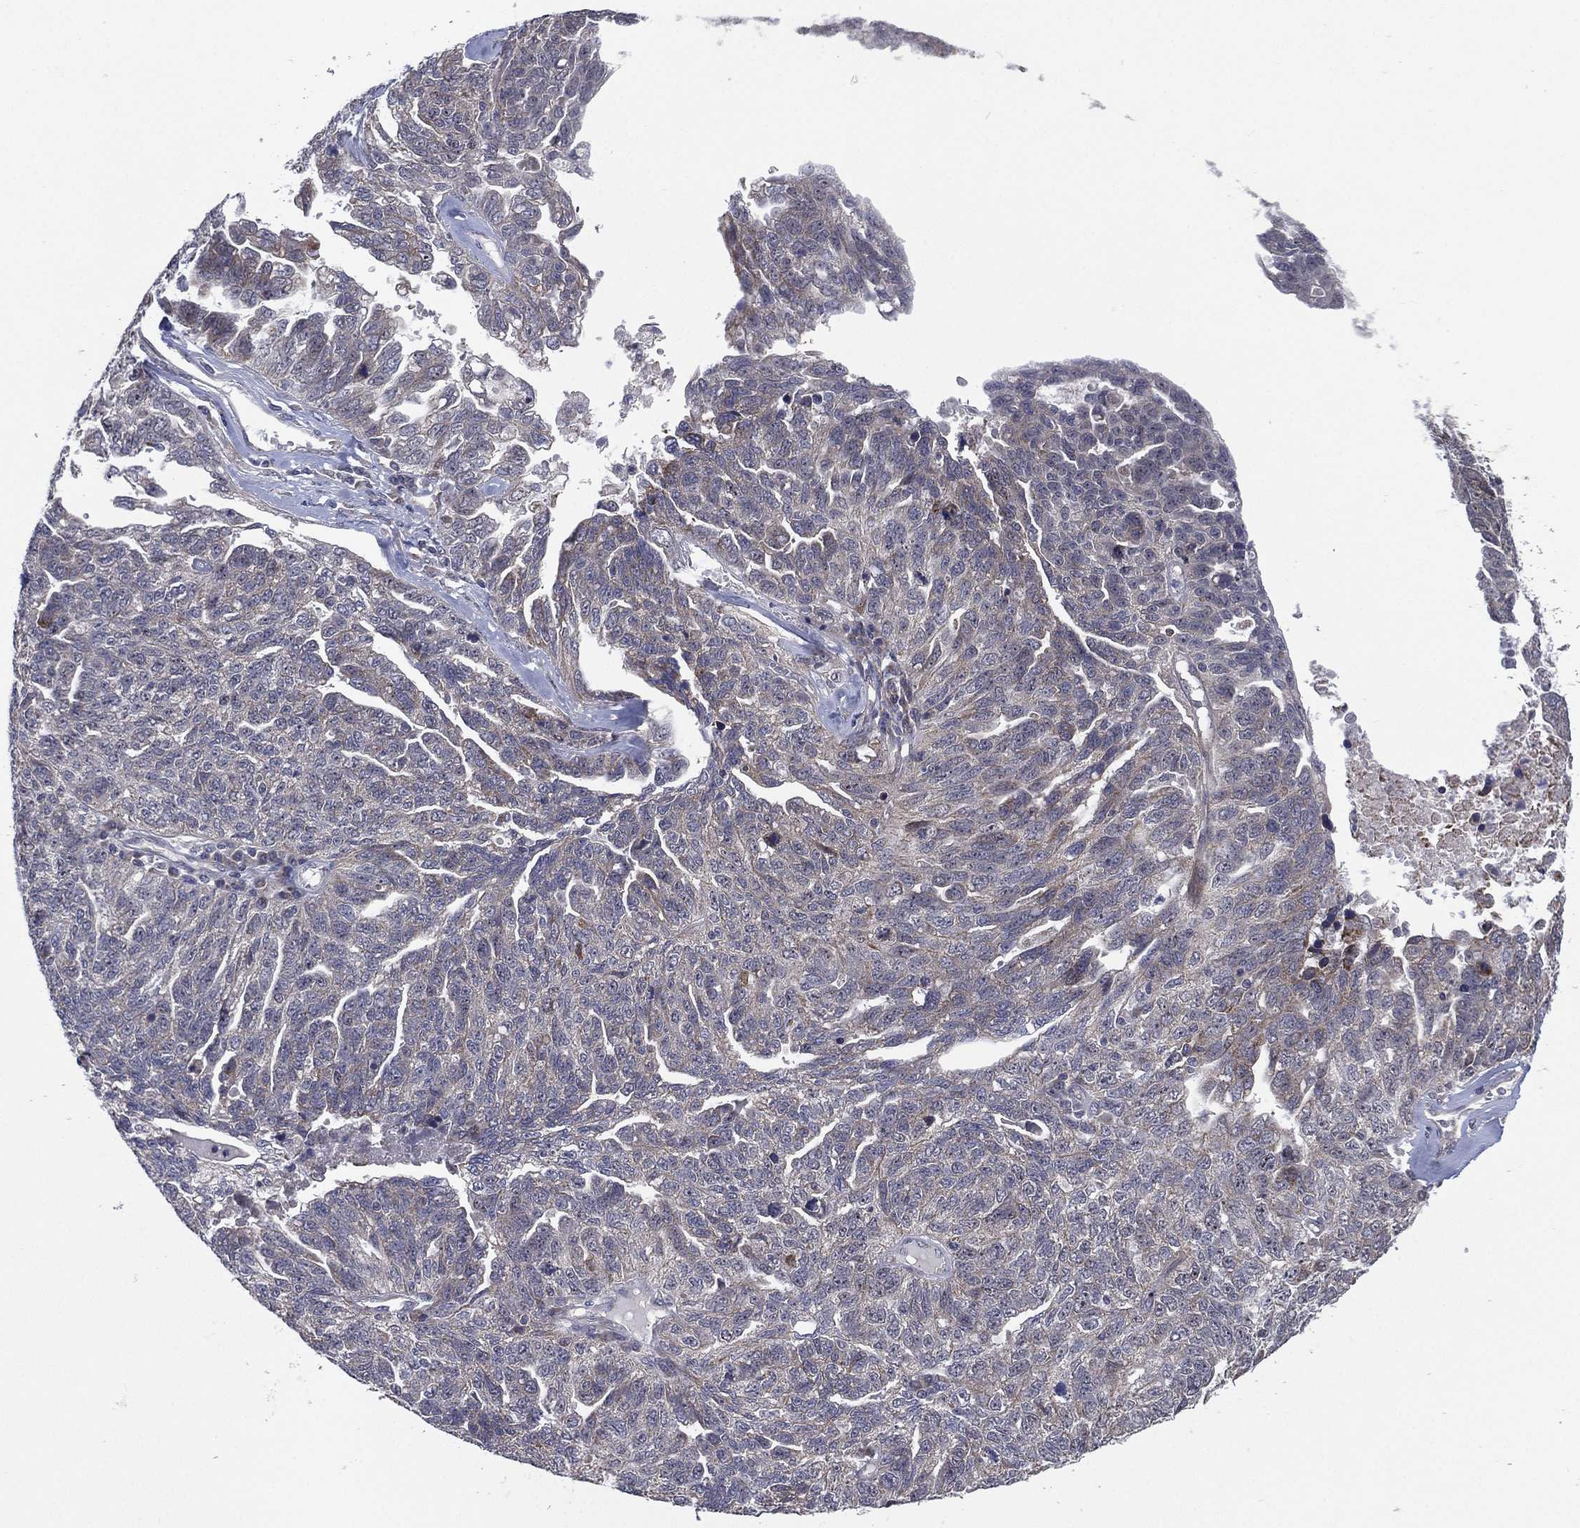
{"staining": {"intensity": "weak", "quantity": "<25%", "location": "cytoplasmic/membranous"}, "tissue": "ovarian cancer", "cell_type": "Tumor cells", "image_type": "cancer", "snomed": [{"axis": "morphology", "description": "Cystadenocarcinoma, serous, NOS"}, {"axis": "topography", "description": "Ovary"}], "caption": "Ovarian cancer was stained to show a protein in brown. There is no significant staining in tumor cells.", "gene": "KAT14", "patient": {"sex": "female", "age": 71}}